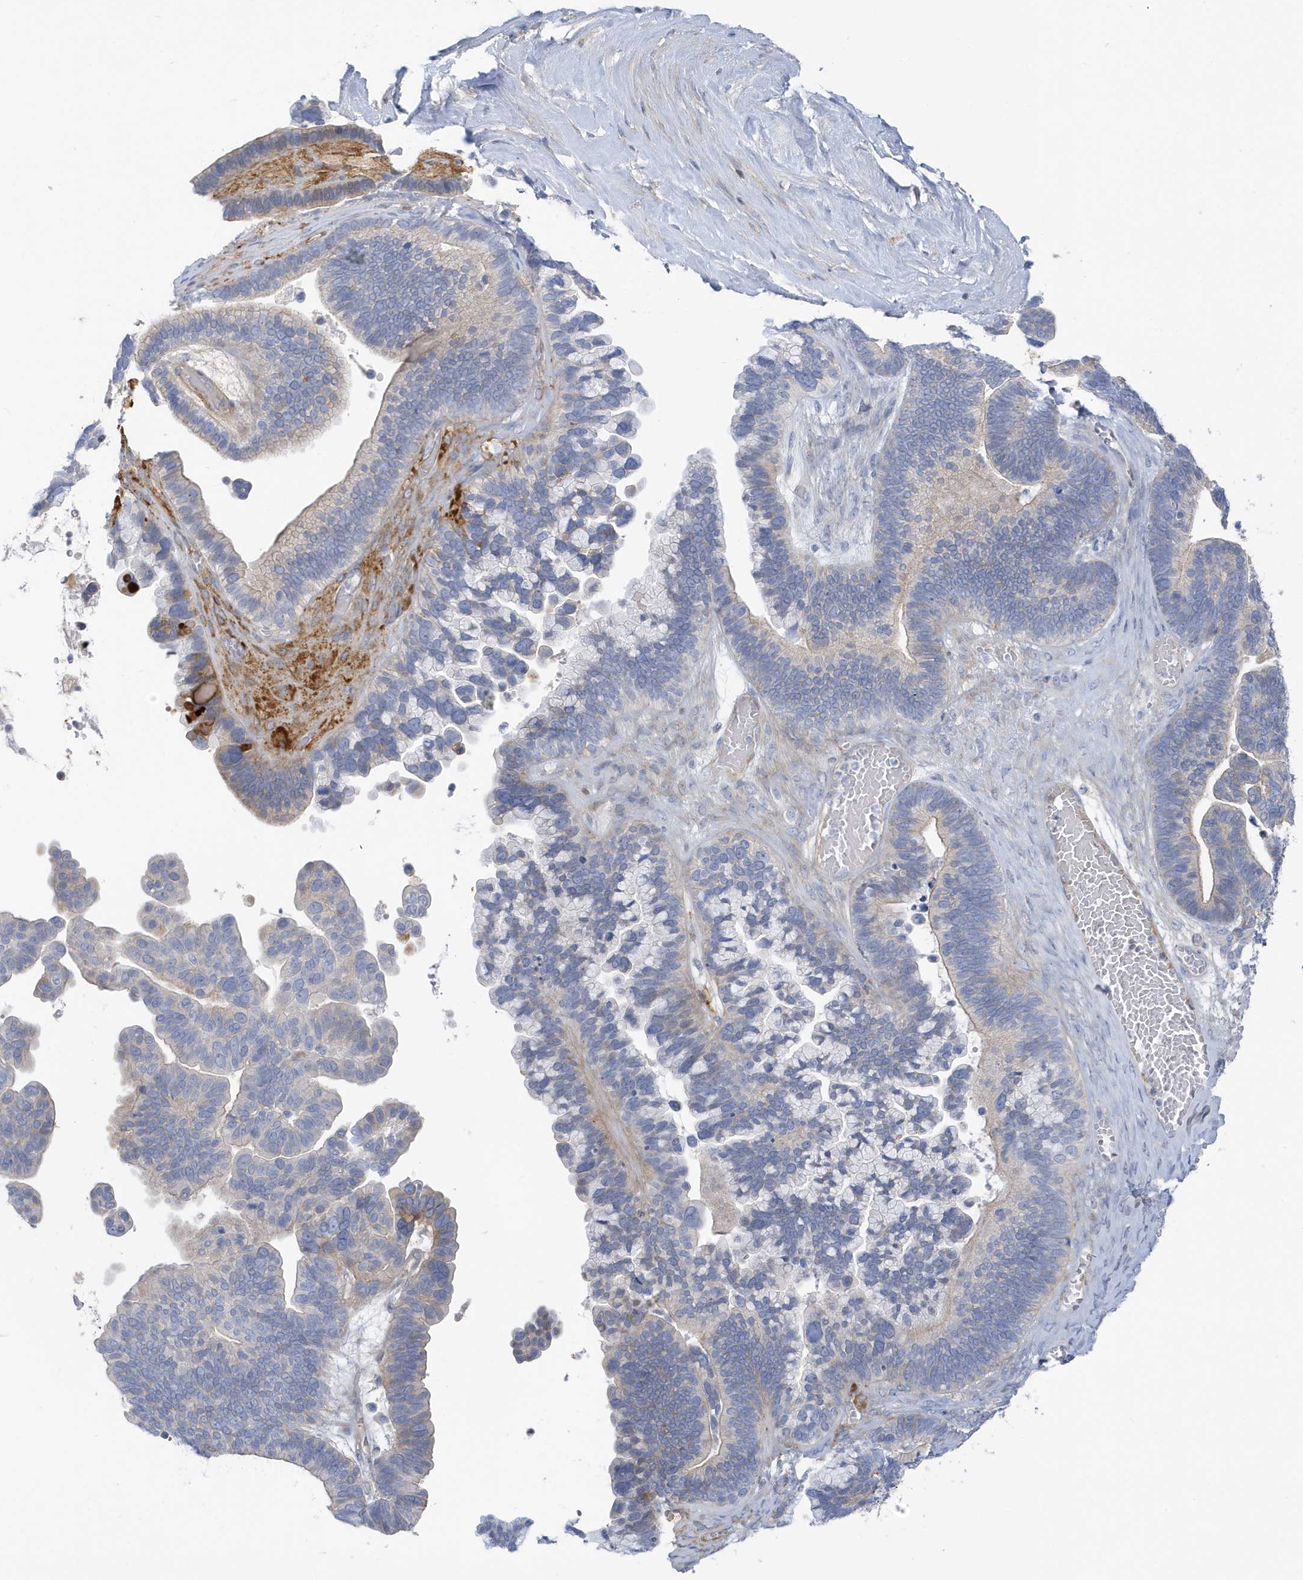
{"staining": {"intensity": "moderate", "quantity": "<25%", "location": "cytoplasmic/membranous"}, "tissue": "ovarian cancer", "cell_type": "Tumor cells", "image_type": "cancer", "snomed": [{"axis": "morphology", "description": "Cystadenocarcinoma, serous, NOS"}, {"axis": "topography", "description": "Ovary"}], "caption": "Protein expression analysis of ovarian serous cystadenocarcinoma reveals moderate cytoplasmic/membranous expression in about <25% of tumor cells. (Brightfield microscopy of DAB IHC at high magnification).", "gene": "ATP13A5", "patient": {"sex": "female", "age": 56}}